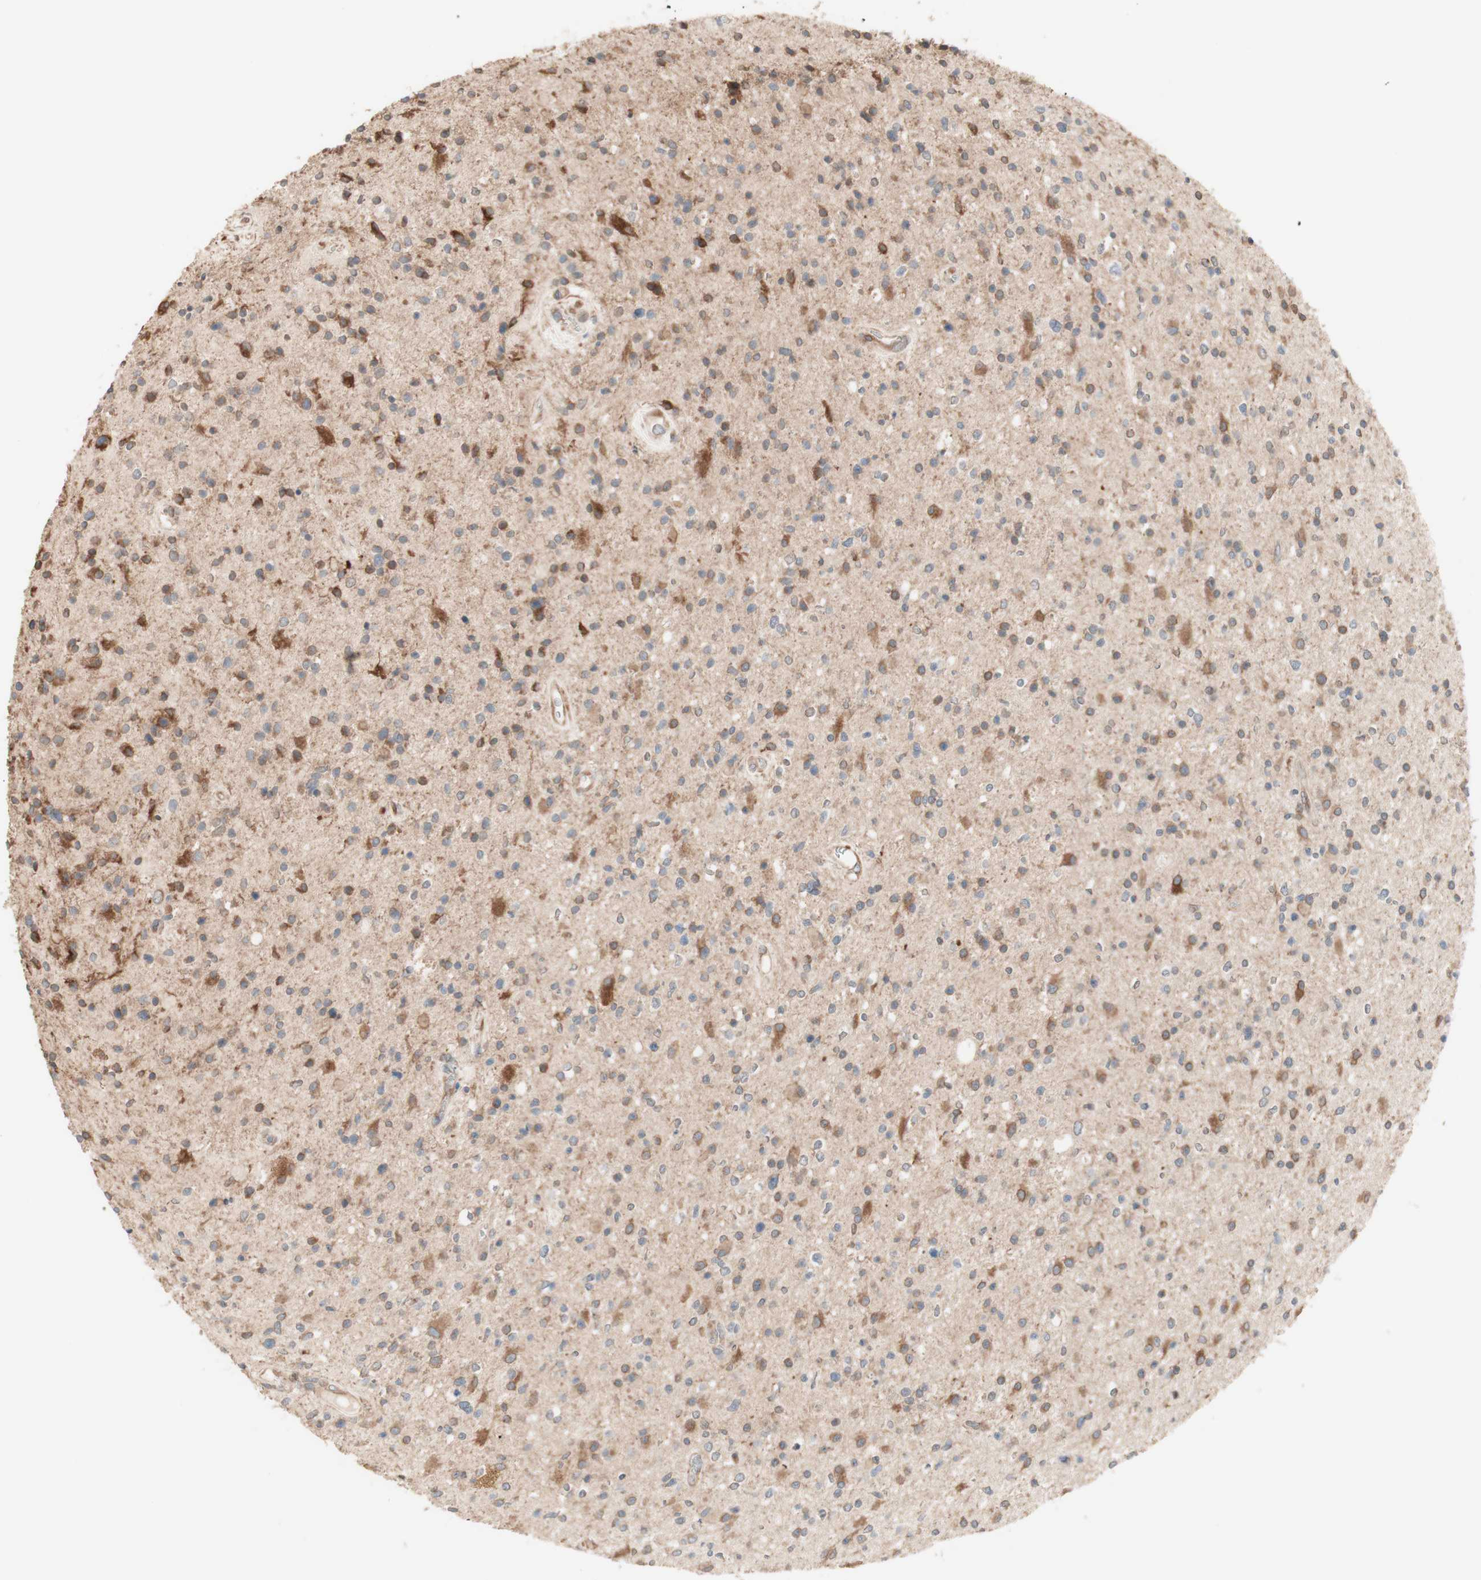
{"staining": {"intensity": "moderate", "quantity": "25%-75%", "location": "cytoplasmic/membranous"}, "tissue": "glioma", "cell_type": "Tumor cells", "image_type": "cancer", "snomed": [{"axis": "morphology", "description": "Glioma, malignant, High grade"}, {"axis": "topography", "description": "Brain"}], "caption": "High-magnification brightfield microscopy of malignant glioma (high-grade) stained with DAB (brown) and counterstained with hematoxylin (blue). tumor cells exhibit moderate cytoplasmic/membranous positivity is appreciated in approximately25%-75% of cells.", "gene": "COMT", "patient": {"sex": "male", "age": 33}}